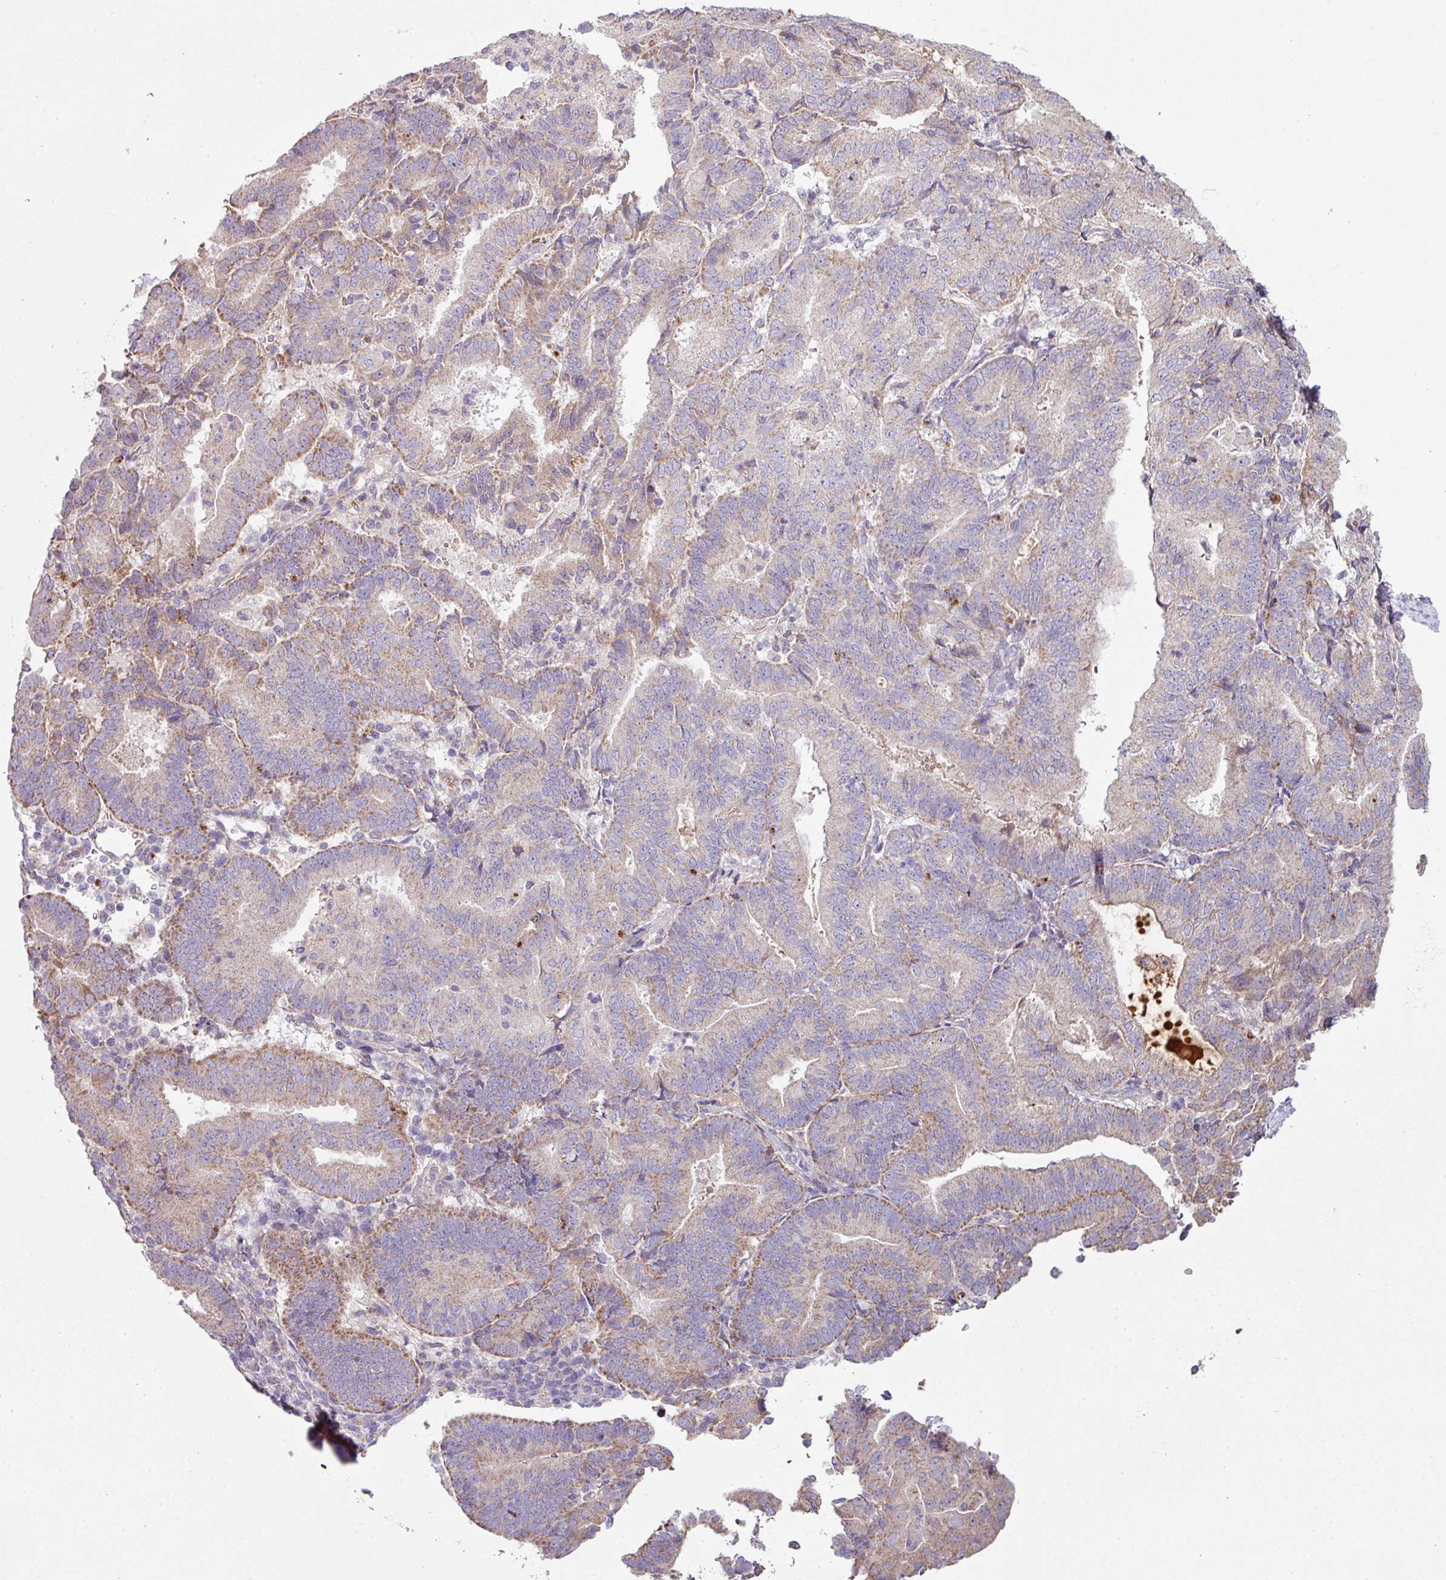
{"staining": {"intensity": "moderate", "quantity": "<25%", "location": "cytoplasmic/membranous"}, "tissue": "endometrial cancer", "cell_type": "Tumor cells", "image_type": "cancer", "snomed": [{"axis": "morphology", "description": "Adenocarcinoma, NOS"}, {"axis": "topography", "description": "Endometrium"}], "caption": "Adenocarcinoma (endometrial) was stained to show a protein in brown. There is low levels of moderate cytoplasmic/membranous expression in about <25% of tumor cells.", "gene": "LRRC9", "patient": {"sex": "female", "age": 70}}